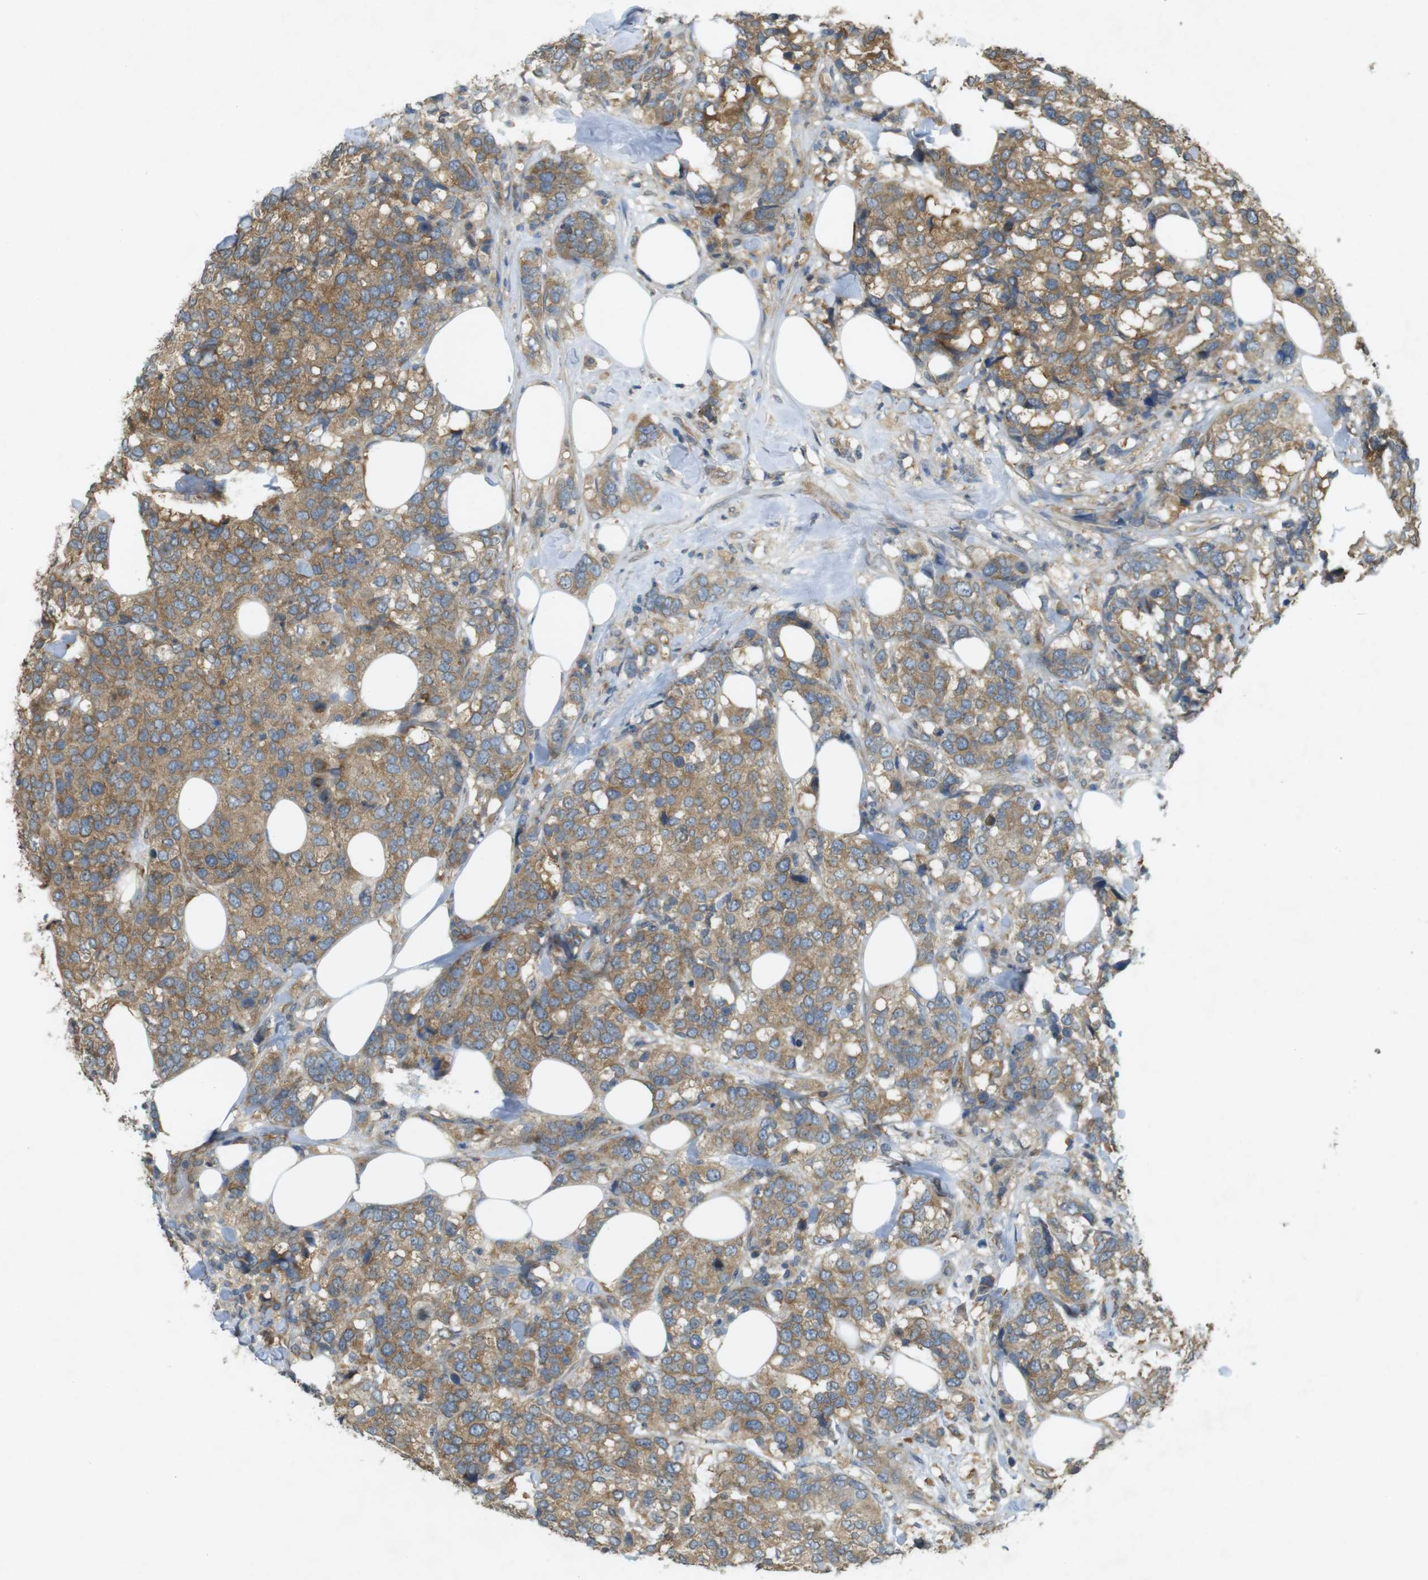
{"staining": {"intensity": "moderate", "quantity": ">75%", "location": "cytoplasmic/membranous"}, "tissue": "breast cancer", "cell_type": "Tumor cells", "image_type": "cancer", "snomed": [{"axis": "morphology", "description": "Lobular carcinoma"}, {"axis": "topography", "description": "Breast"}], "caption": "High-power microscopy captured an IHC histopathology image of breast lobular carcinoma, revealing moderate cytoplasmic/membranous staining in about >75% of tumor cells.", "gene": "KIF5B", "patient": {"sex": "female", "age": 59}}